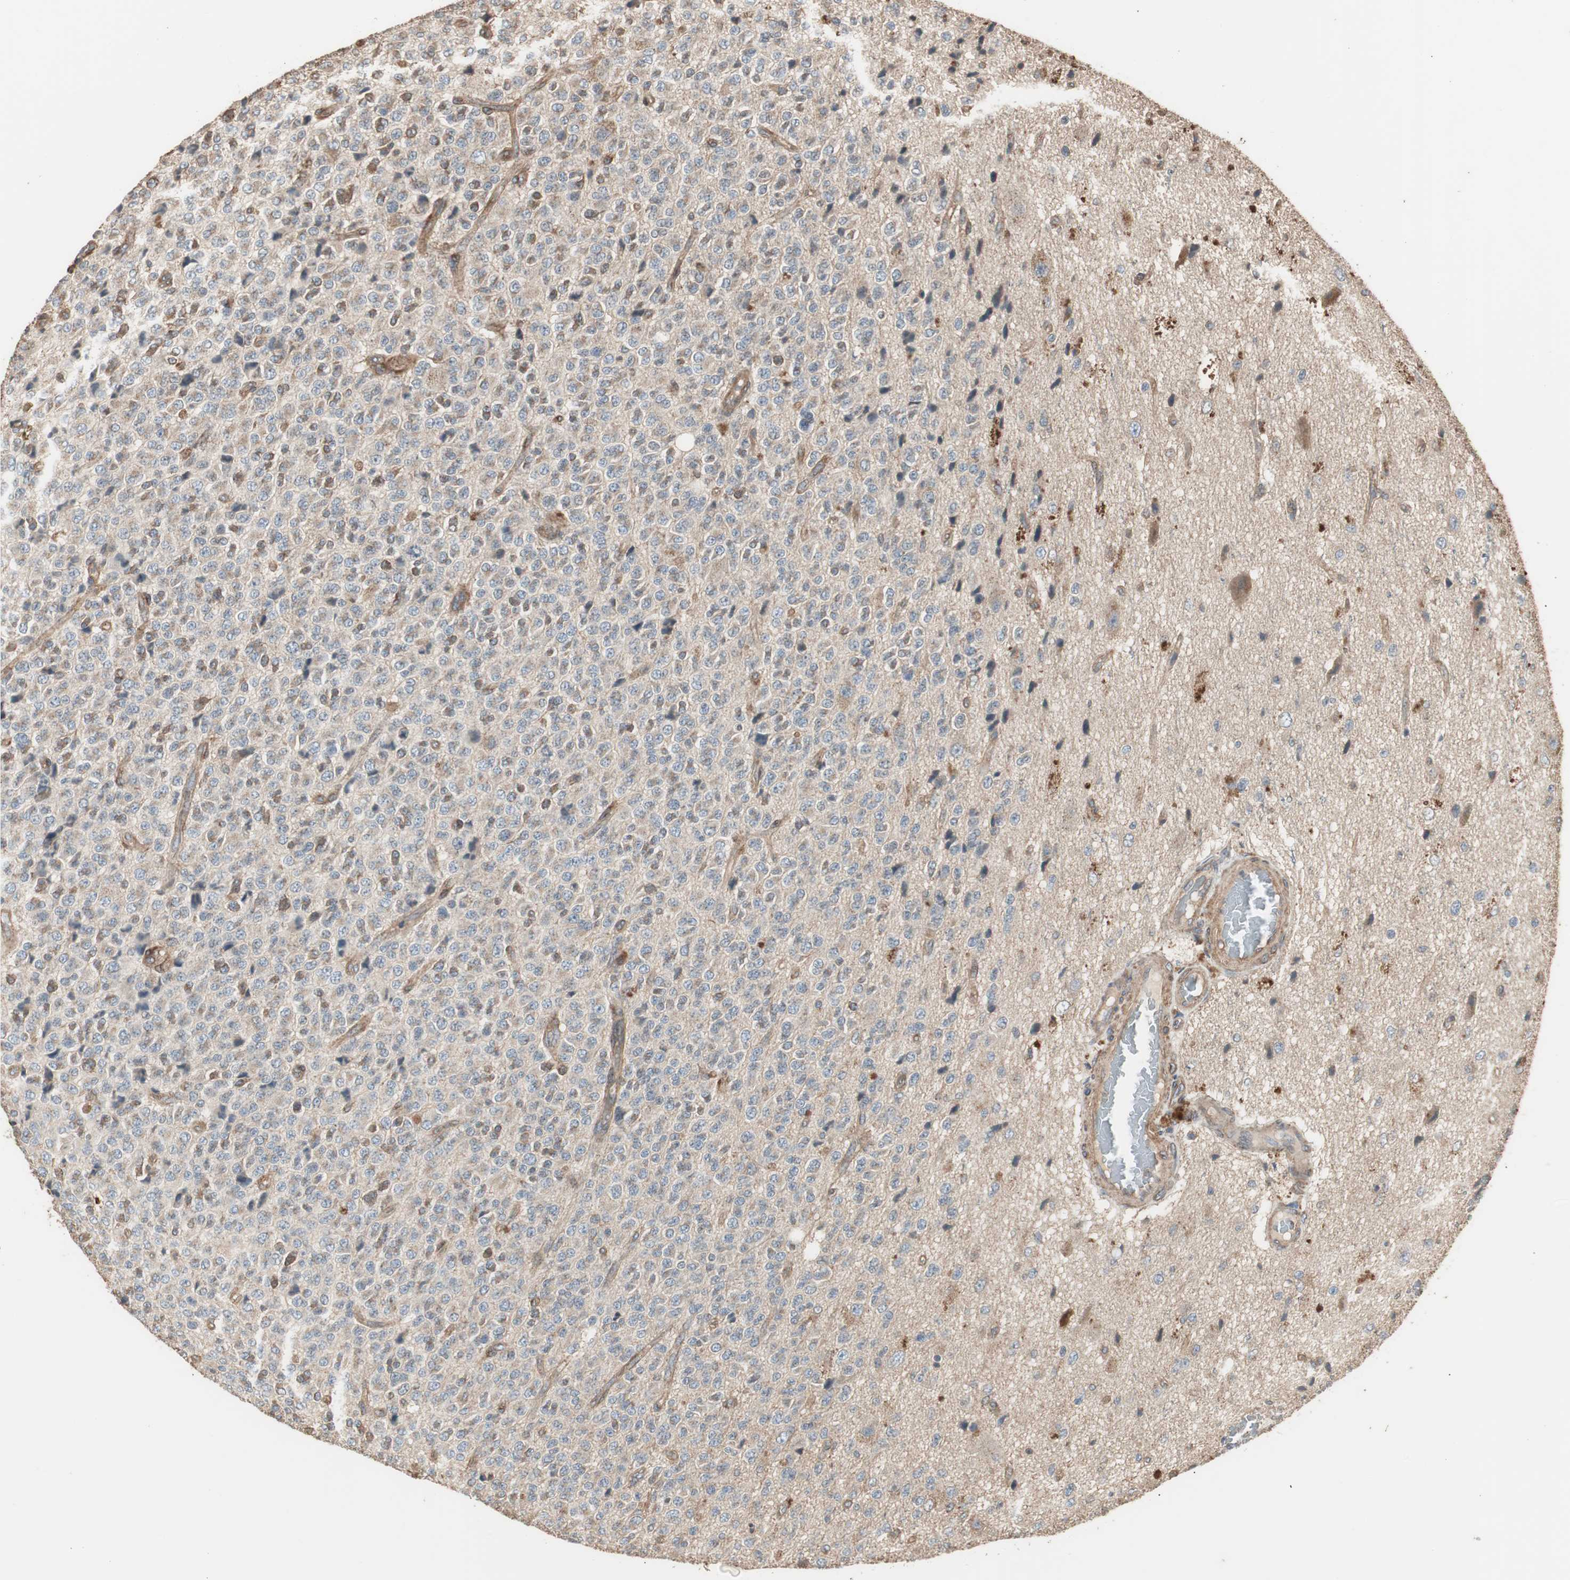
{"staining": {"intensity": "moderate", "quantity": "25%-75%", "location": "cytoplasmic/membranous"}, "tissue": "glioma", "cell_type": "Tumor cells", "image_type": "cancer", "snomed": [{"axis": "morphology", "description": "Glioma, malignant, High grade"}, {"axis": "topography", "description": "pancreas cauda"}], "caption": "Moderate cytoplasmic/membranous staining is present in approximately 25%-75% of tumor cells in high-grade glioma (malignant).", "gene": "LZTS1", "patient": {"sex": "male", "age": 60}}